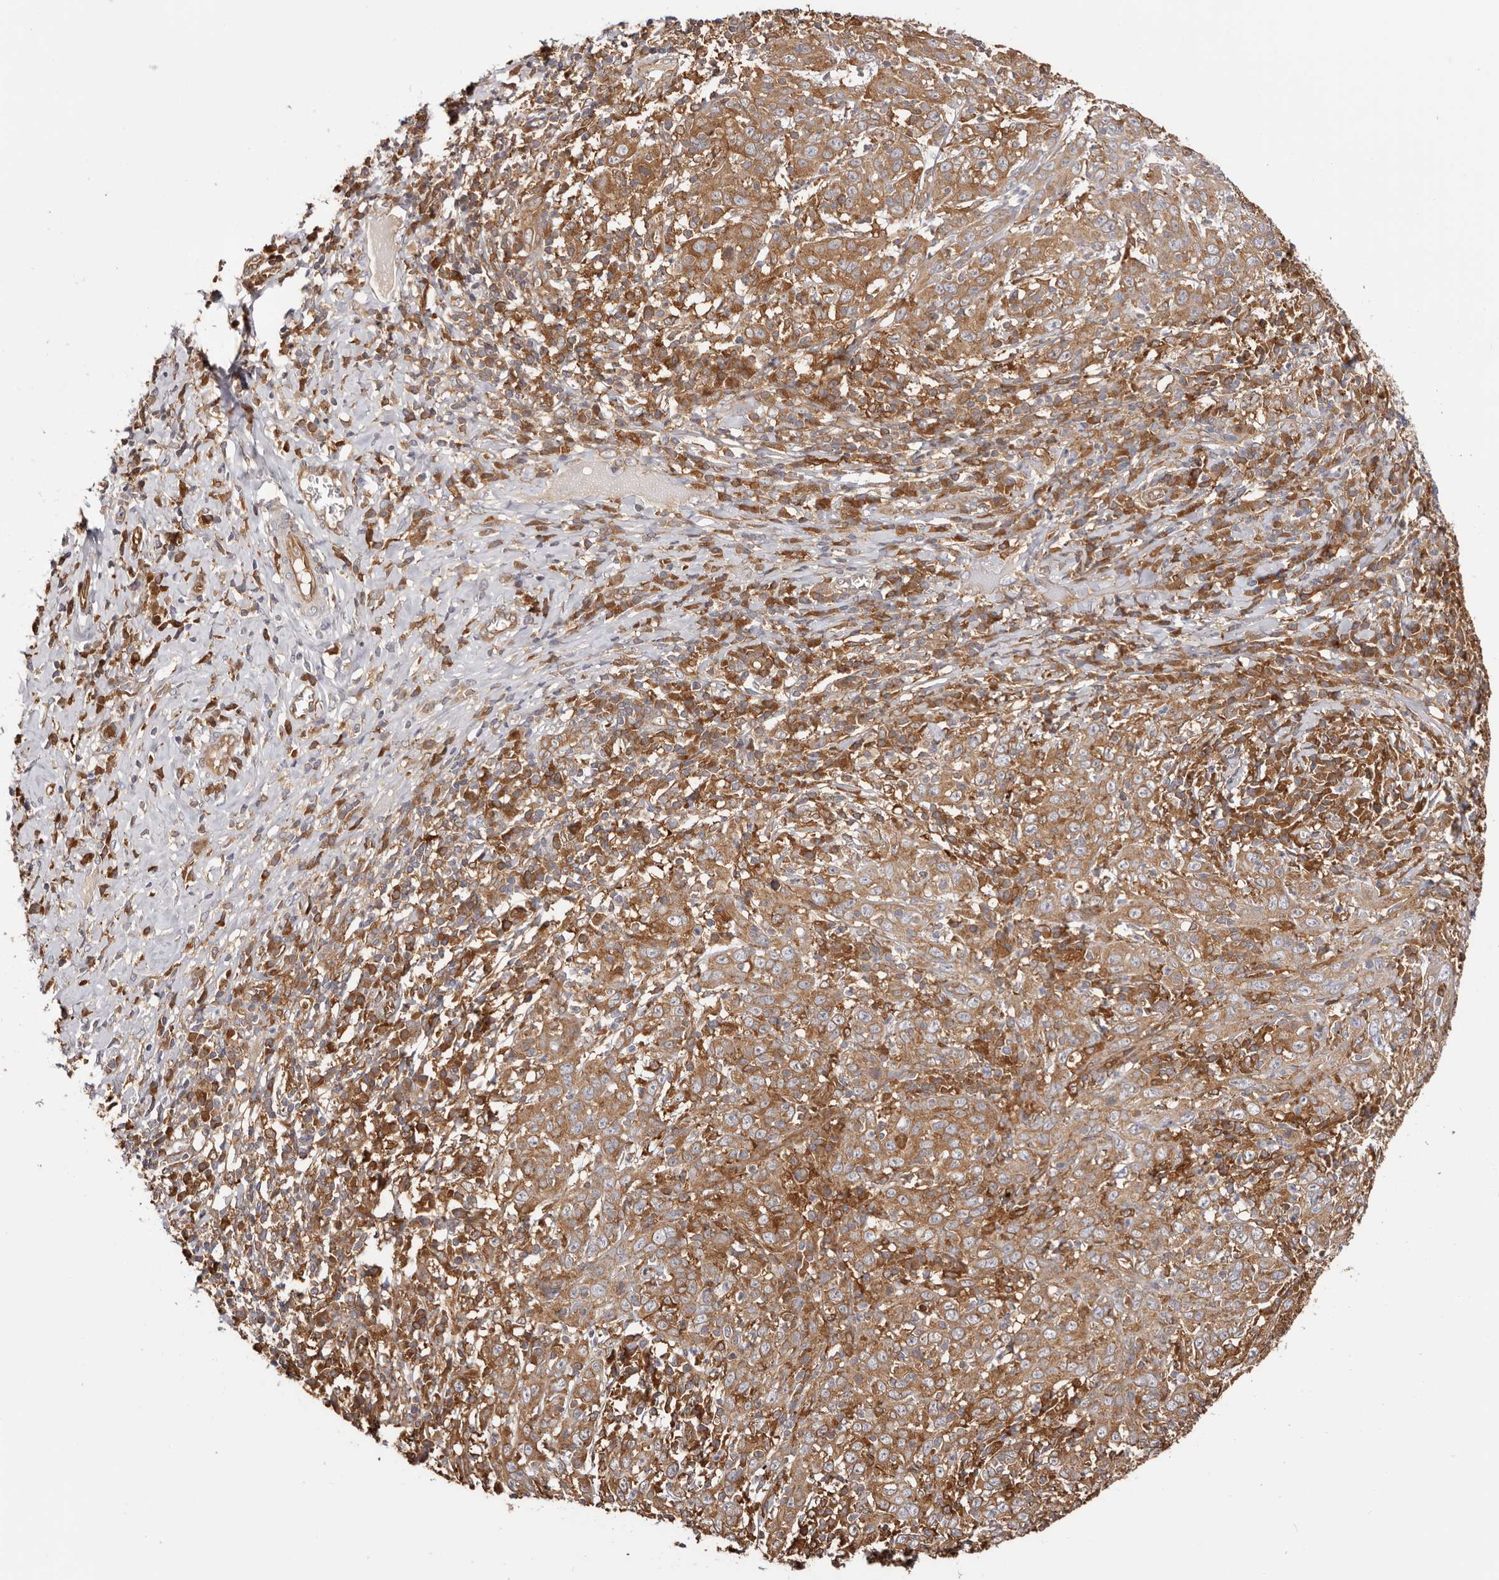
{"staining": {"intensity": "moderate", "quantity": "25%-75%", "location": "cytoplasmic/membranous"}, "tissue": "cervical cancer", "cell_type": "Tumor cells", "image_type": "cancer", "snomed": [{"axis": "morphology", "description": "Squamous cell carcinoma, NOS"}, {"axis": "topography", "description": "Cervix"}], "caption": "Tumor cells show moderate cytoplasmic/membranous staining in approximately 25%-75% of cells in cervical squamous cell carcinoma.", "gene": "LAP3", "patient": {"sex": "female", "age": 46}}